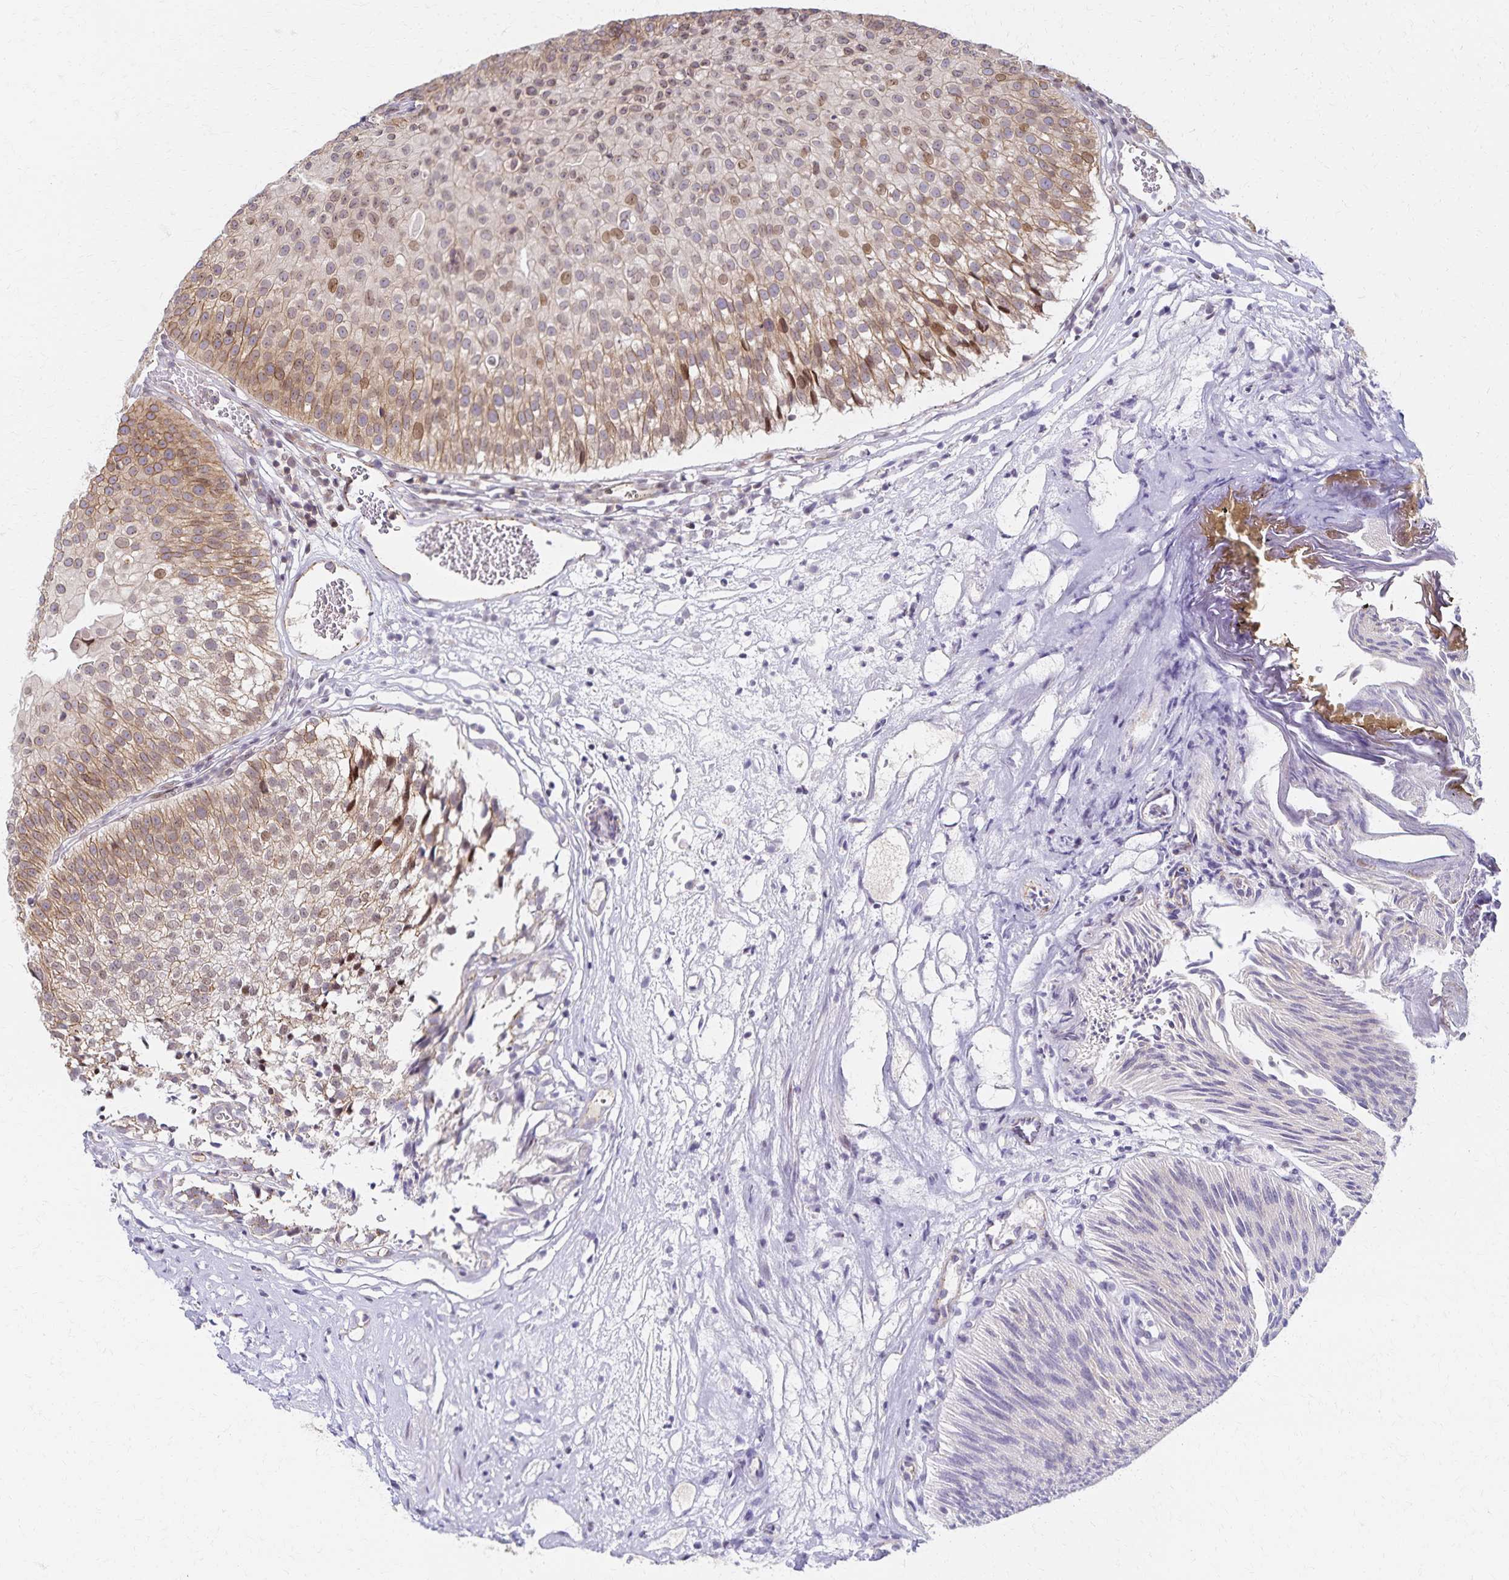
{"staining": {"intensity": "weak", "quantity": "25%-75%", "location": "cytoplasmic/membranous,nuclear"}, "tissue": "urothelial cancer", "cell_type": "Tumor cells", "image_type": "cancer", "snomed": [{"axis": "morphology", "description": "Urothelial carcinoma, Low grade"}, {"axis": "topography", "description": "Urinary bladder"}], "caption": "The immunohistochemical stain shows weak cytoplasmic/membranous and nuclear staining in tumor cells of urothelial cancer tissue.", "gene": "RAB9B", "patient": {"sex": "male", "age": 80}}